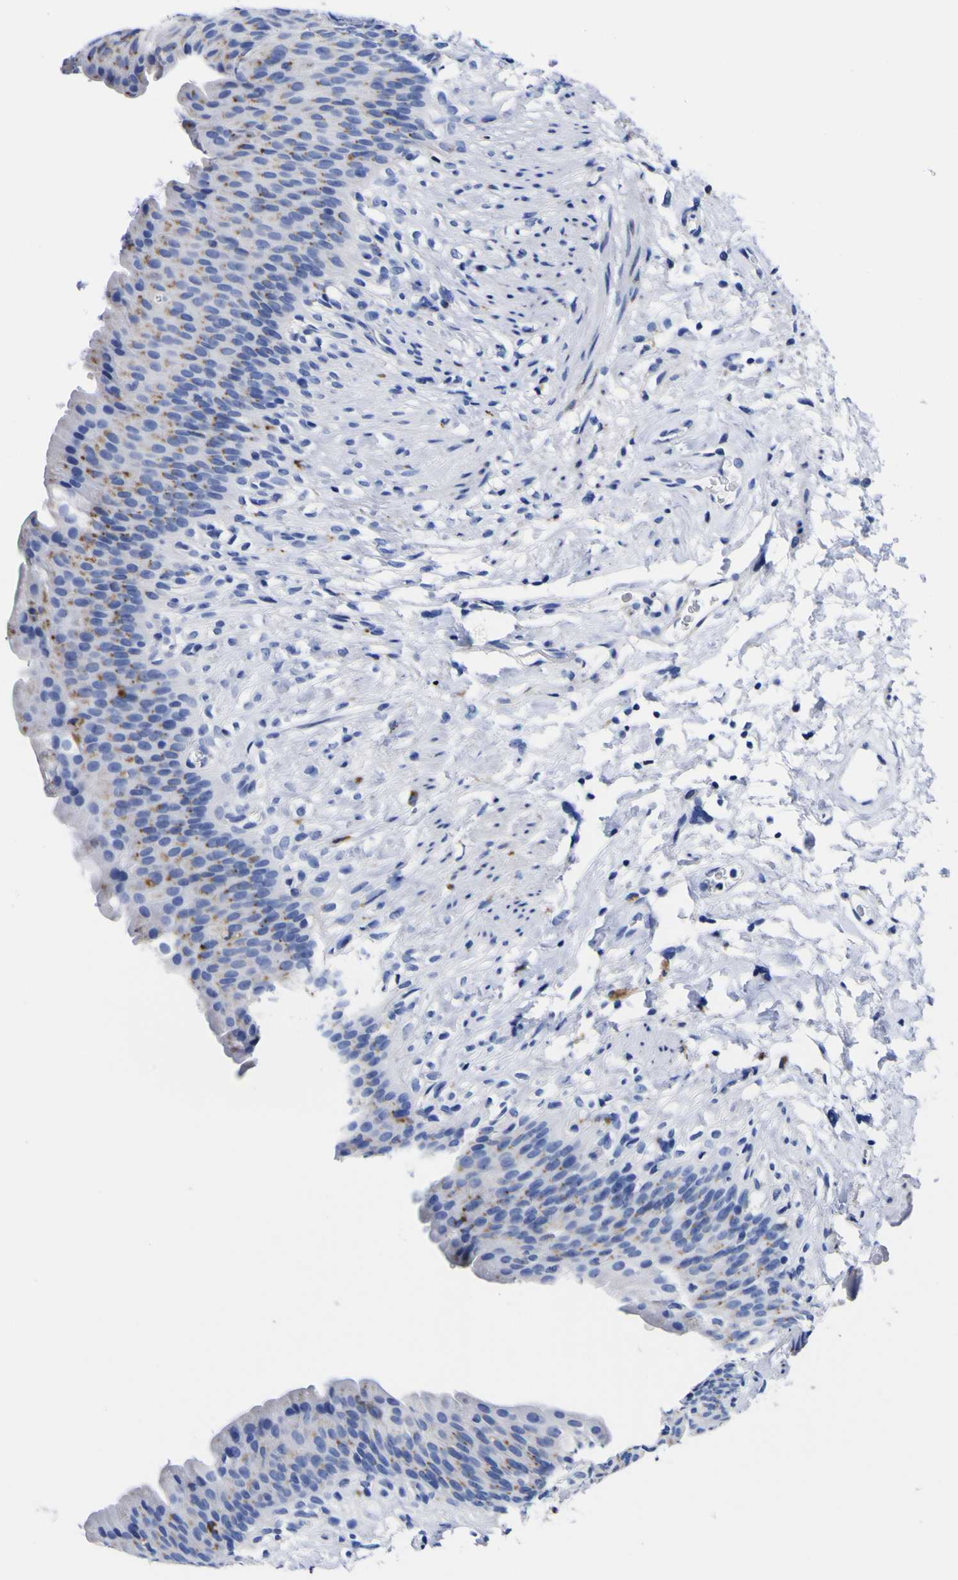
{"staining": {"intensity": "strong", "quantity": "<25%", "location": "cytoplasmic/membranous"}, "tissue": "urinary bladder", "cell_type": "Urothelial cells", "image_type": "normal", "snomed": [{"axis": "morphology", "description": "Normal tissue, NOS"}, {"axis": "topography", "description": "Urinary bladder"}], "caption": "High-power microscopy captured an IHC micrograph of benign urinary bladder, revealing strong cytoplasmic/membranous positivity in approximately <25% of urothelial cells.", "gene": "HLA", "patient": {"sex": "female", "age": 79}}